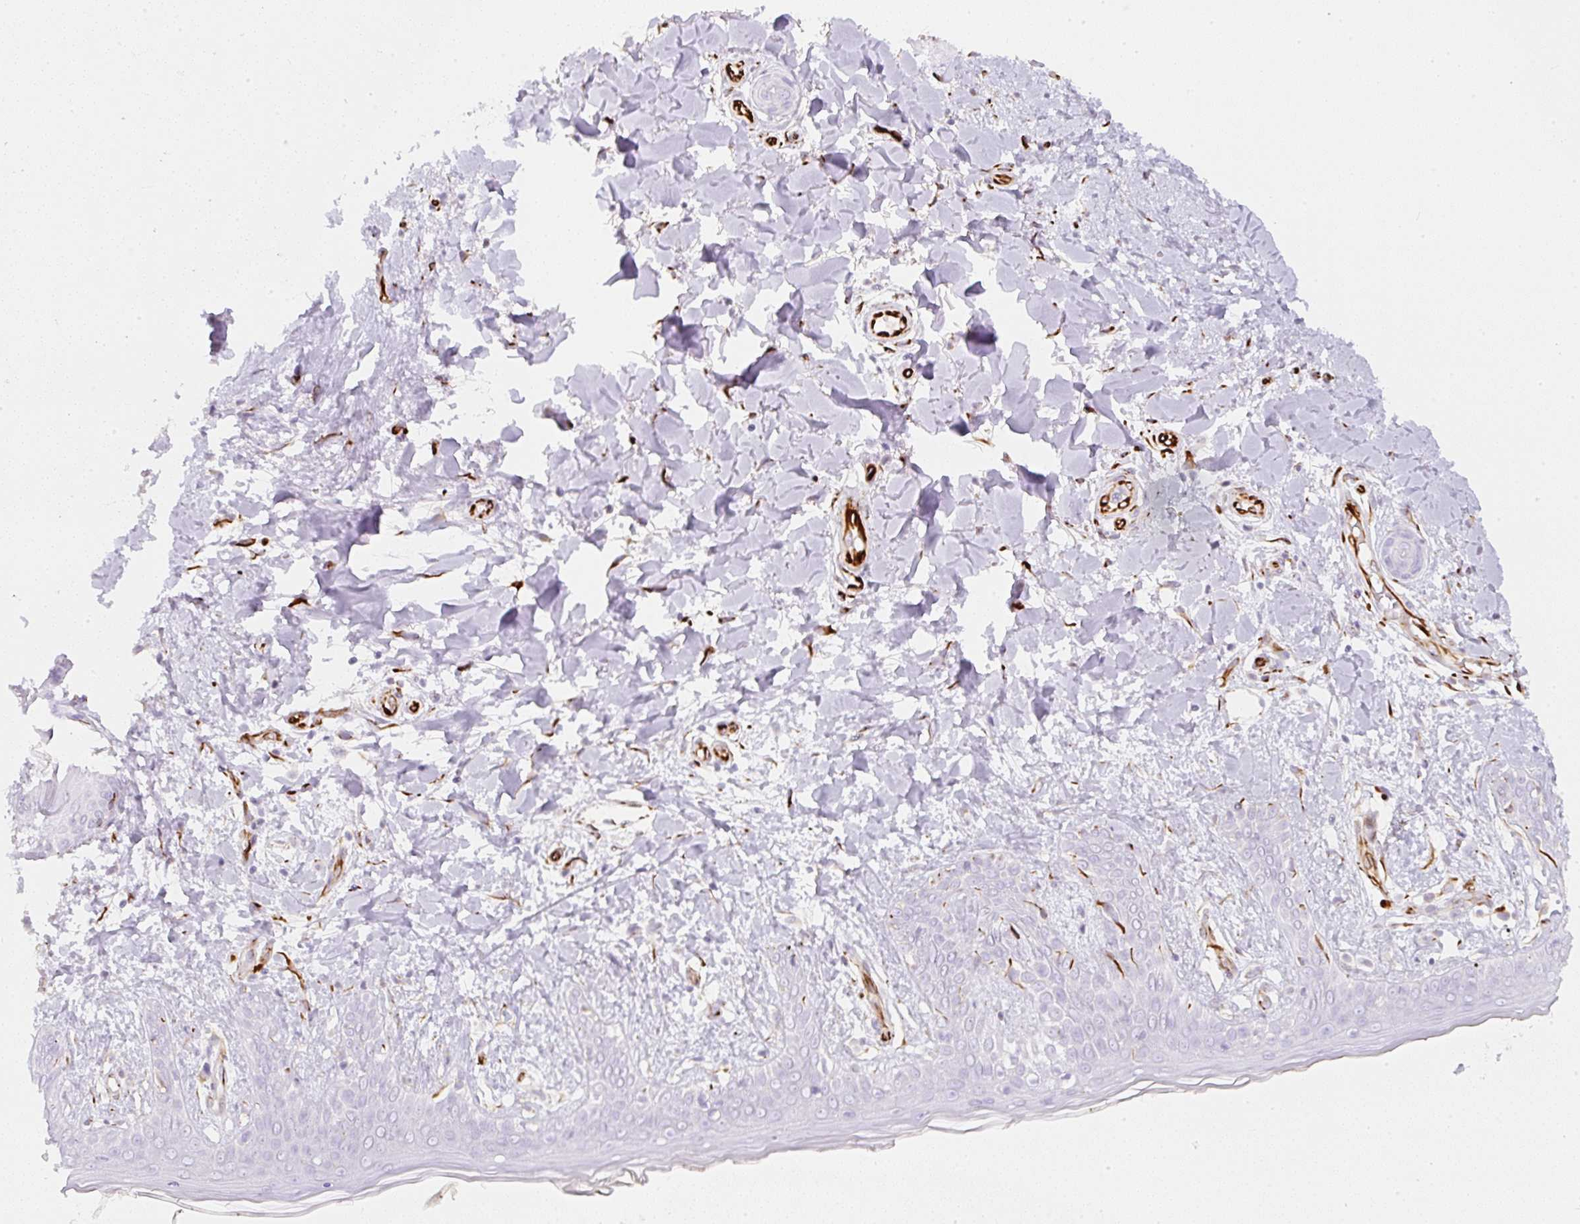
{"staining": {"intensity": "strong", "quantity": "<25%", "location": "cytoplasmic/membranous,nuclear"}, "tissue": "skin", "cell_type": "Fibroblasts", "image_type": "normal", "snomed": [{"axis": "morphology", "description": "Normal tissue, NOS"}, {"axis": "topography", "description": "Skin"}], "caption": "IHC of benign skin shows medium levels of strong cytoplasmic/membranous,nuclear positivity in approximately <25% of fibroblasts. (DAB (3,3'-diaminobenzidine) IHC, brown staining for protein, blue staining for nuclei).", "gene": "ZNF689", "patient": {"sex": "female", "age": 34}}